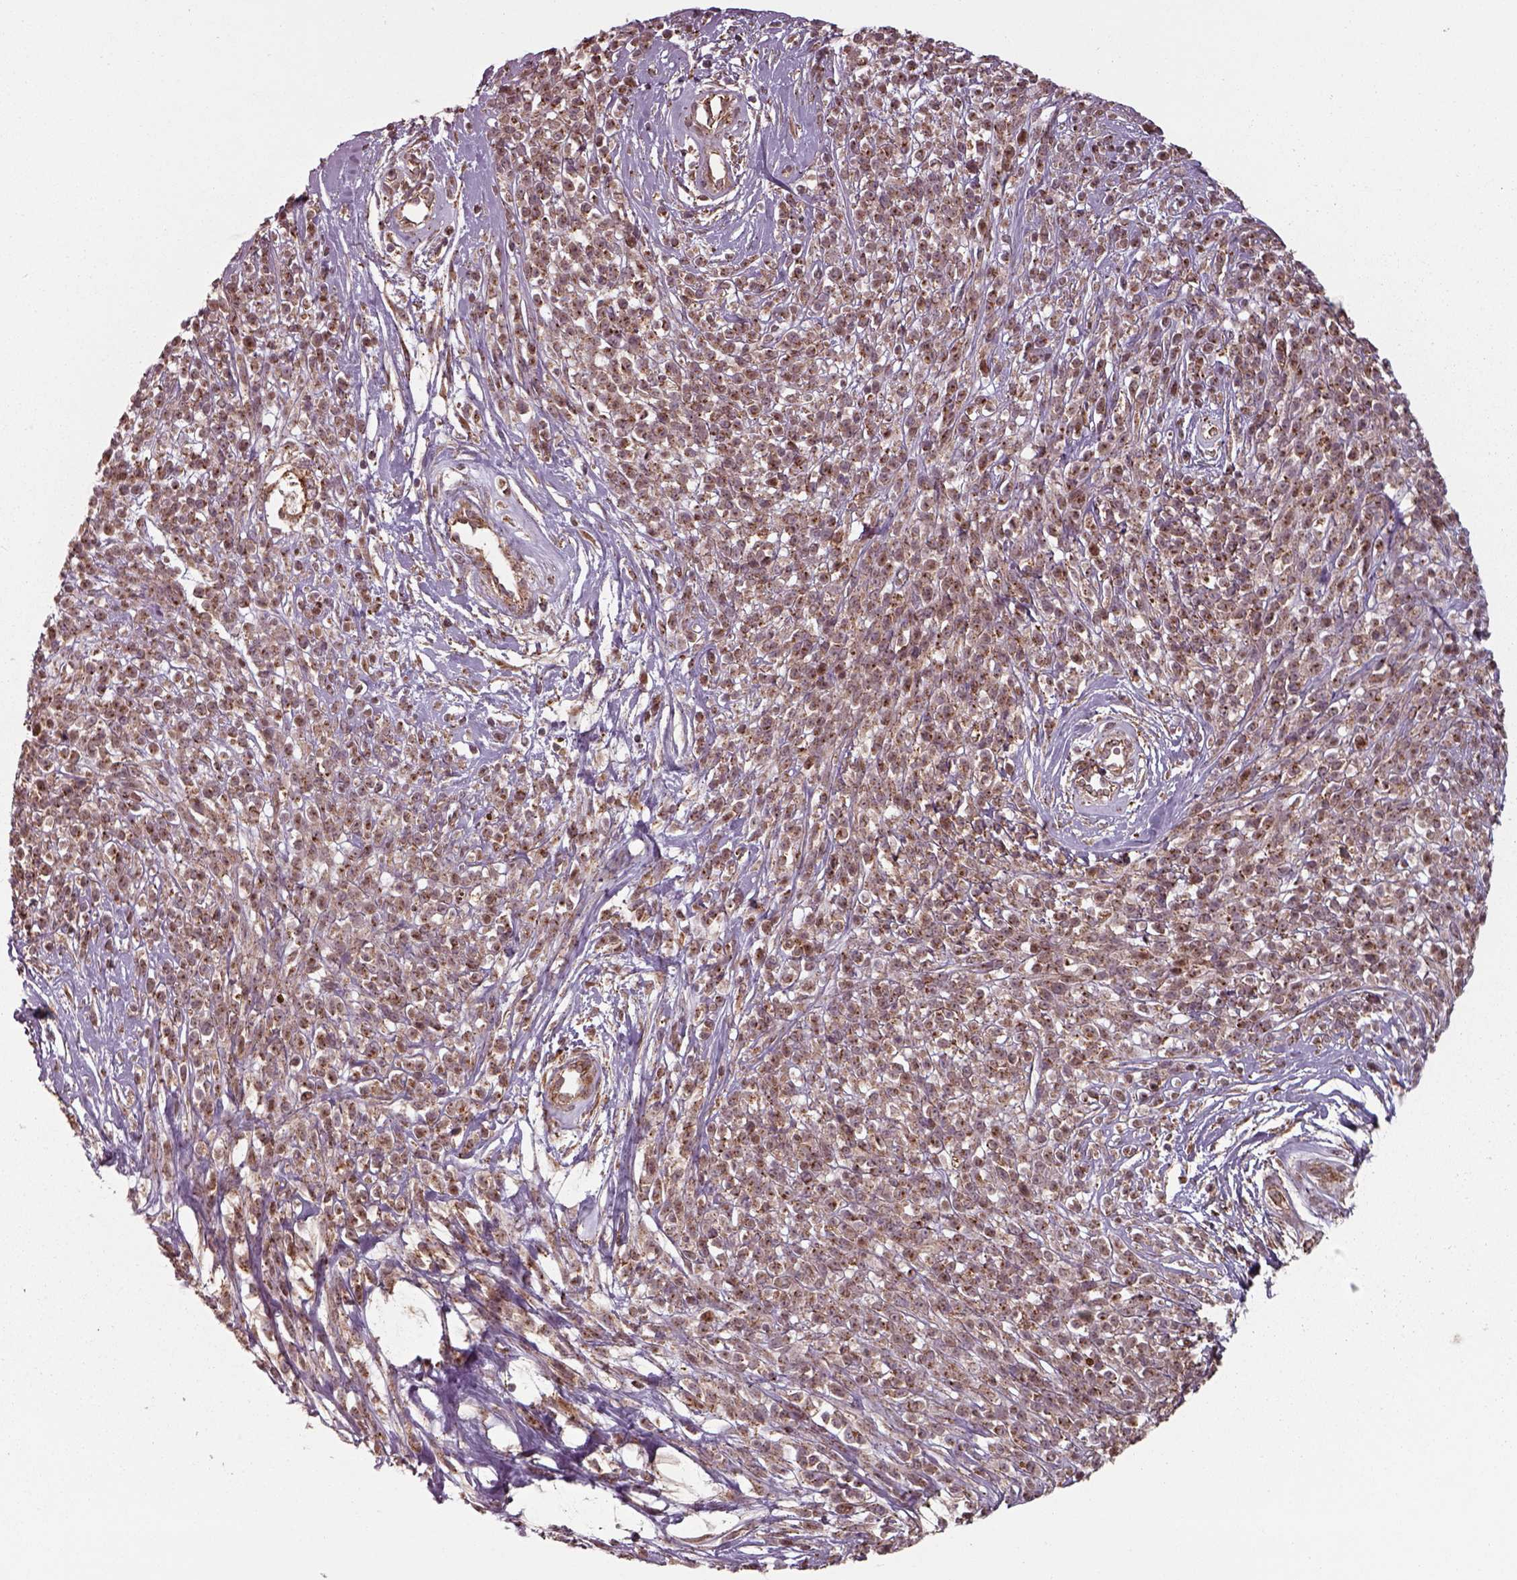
{"staining": {"intensity": "moderate", "quantity": ">75%", "location": "cytoplasmic/membranous"}, "tissue": "melanoma", "cell_type": "Tumor cells", "image_type": "cancer", "snomed": [{"axis": "morphology", "description": "Malignant melanoma, NOS"}, {"axis": "topography", "description": "Skin"}, {"axis": "topography", "description": "Skin of trunk"}], "caption": "The micrograph shows a brown stain indicating the presence of a protein in the cytoplasmic/membranous of tumor cells in melanoma. (Brightfield microscopy of DAB IHC at high magnification).", "gene": "CHMP3", "patient": {"sex": "male", "age": 74}}